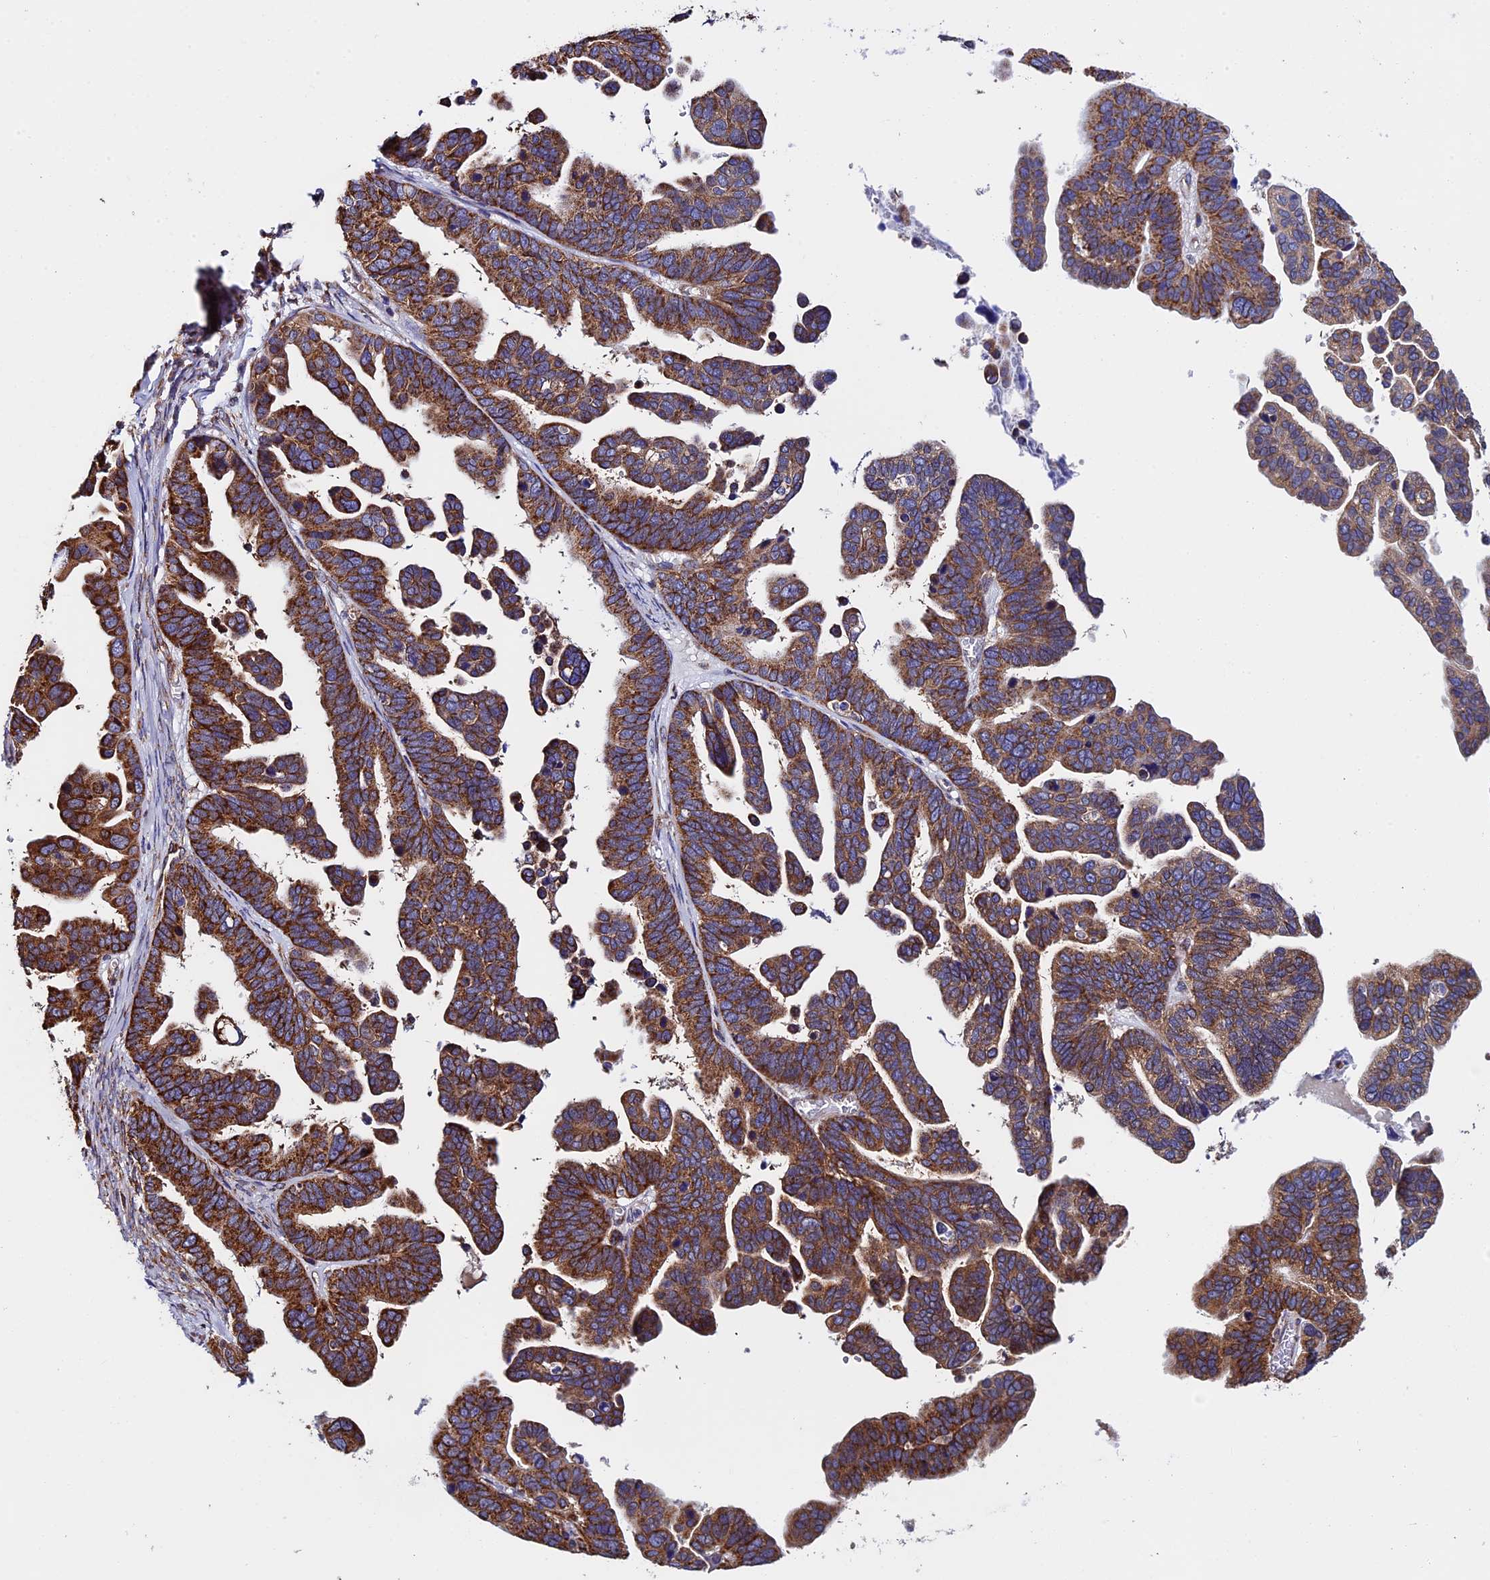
{"staining": {"intensity": "strong", "quantity": ">75%", "location": "cytoplasmic/membranous"}, "tissue": "ovarian cancer", "cell_type": "Tumor cells", "image_type": "cancer", "snomed": [{"axis": "morphology", "description": "Cystadenocarcinoma, serous, NOS"}, {"axis": "topography", "description": "Ovary"}], "caption": "IHC histopathology image of neoplastic tissue: ovarian cancer stained using IHC shows high levels of strong protein expression localized specifically in the cytoplasmic/membranous of tumor cells, appearing as a cytoplasmic/membranous brown color.", "gene": "SLC9A5", "patient": {"sex": "female", "age": 56}}